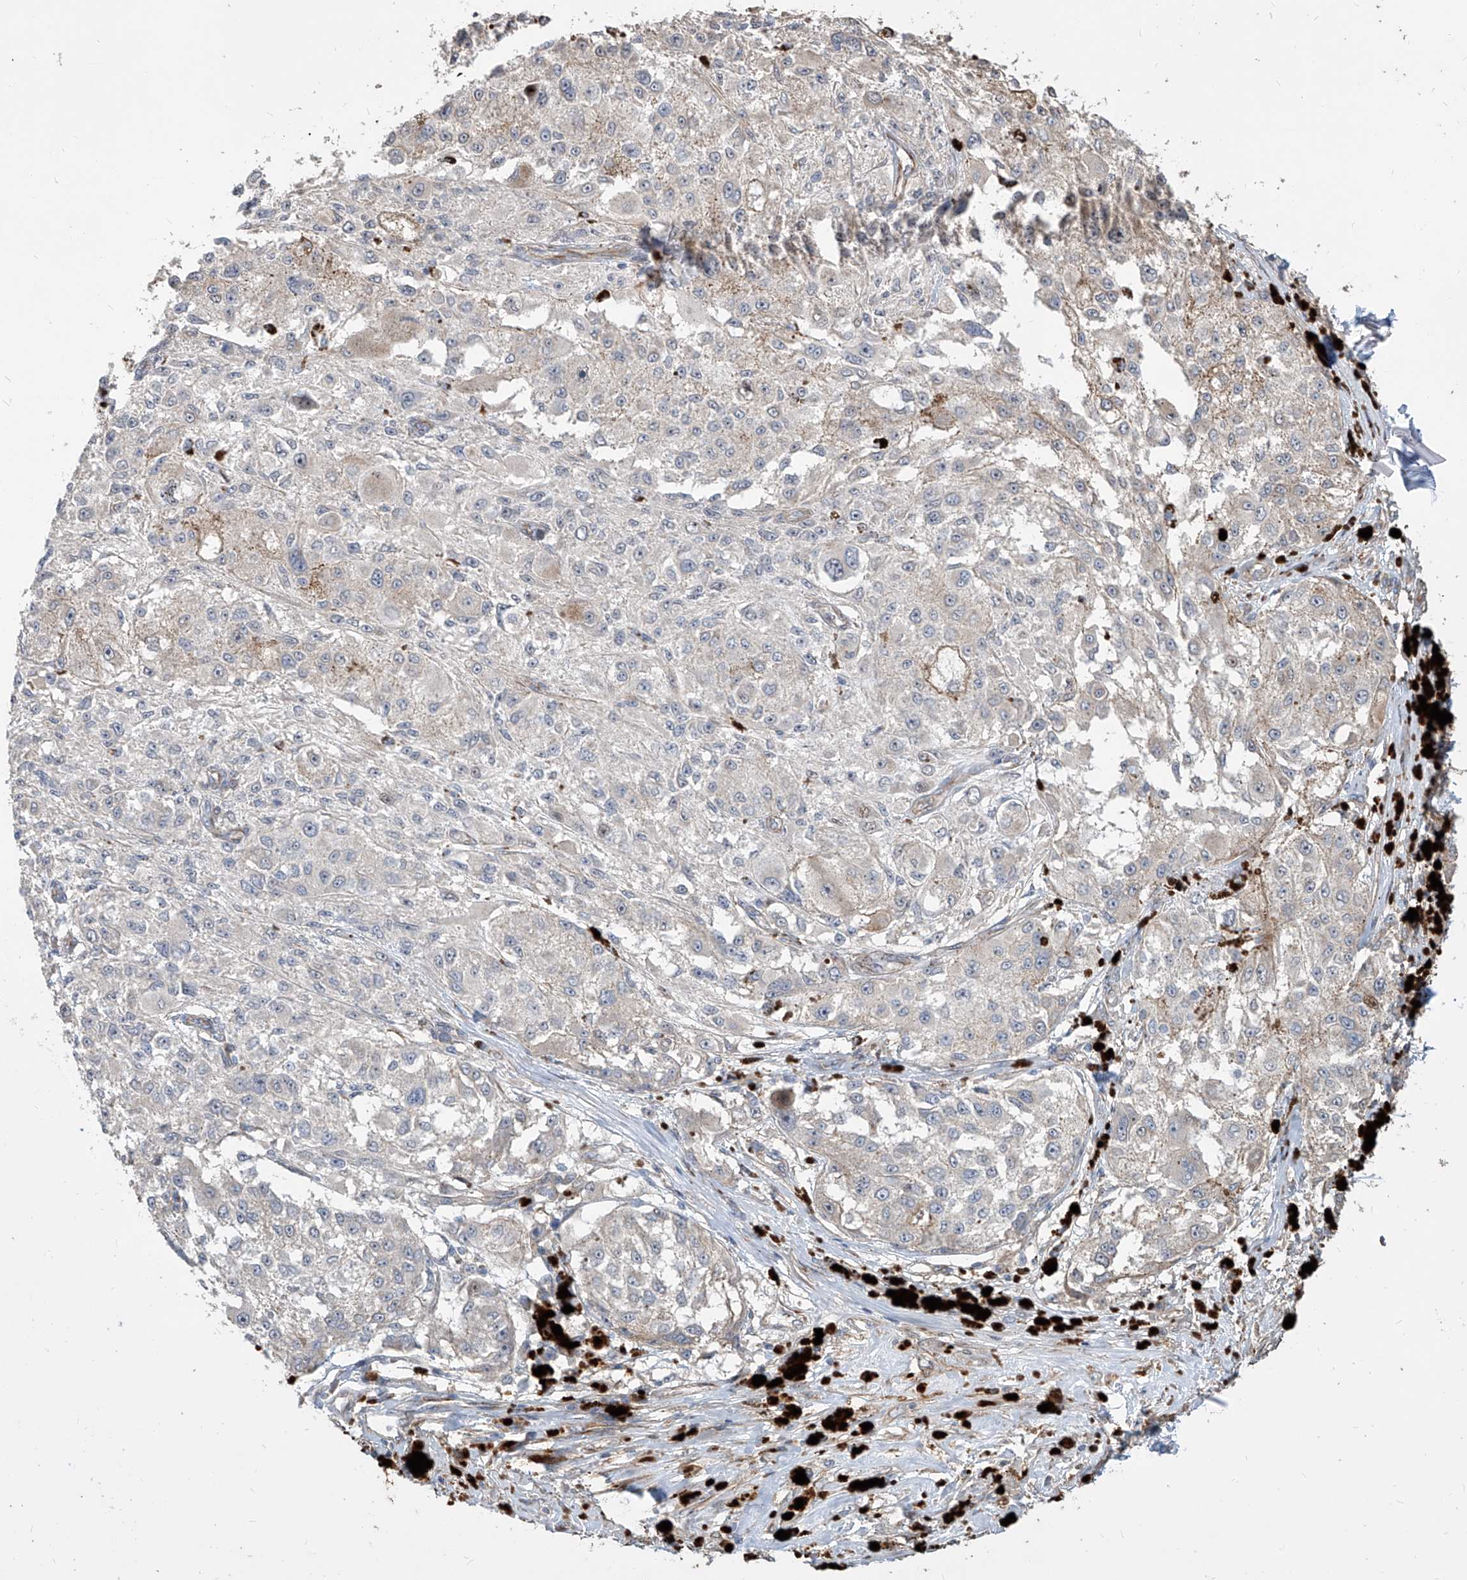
{"staining": {"intensity": "negative", "quantity": "none", "location": "none"}, "tissue": "melanoma", "cell_type": "Tumor cells", "image_type": "cancer", "snomed": [{"axis": "morphology", "description": "Necrosis, NOS"}, {"axis": "morphology", "description": "Malignant melanoma, NOS"}, {"axis": "topography", "description": "Skin"}], "caption": "IHC histopathology image of neoplastic tissue: malignant melanoma stained with DAB (3,3'-diaminobenzidine) displays no significant protein expression in tumor cells.", "gene": "FAM83B", "patient": {"sex": "female", "age": 87}}